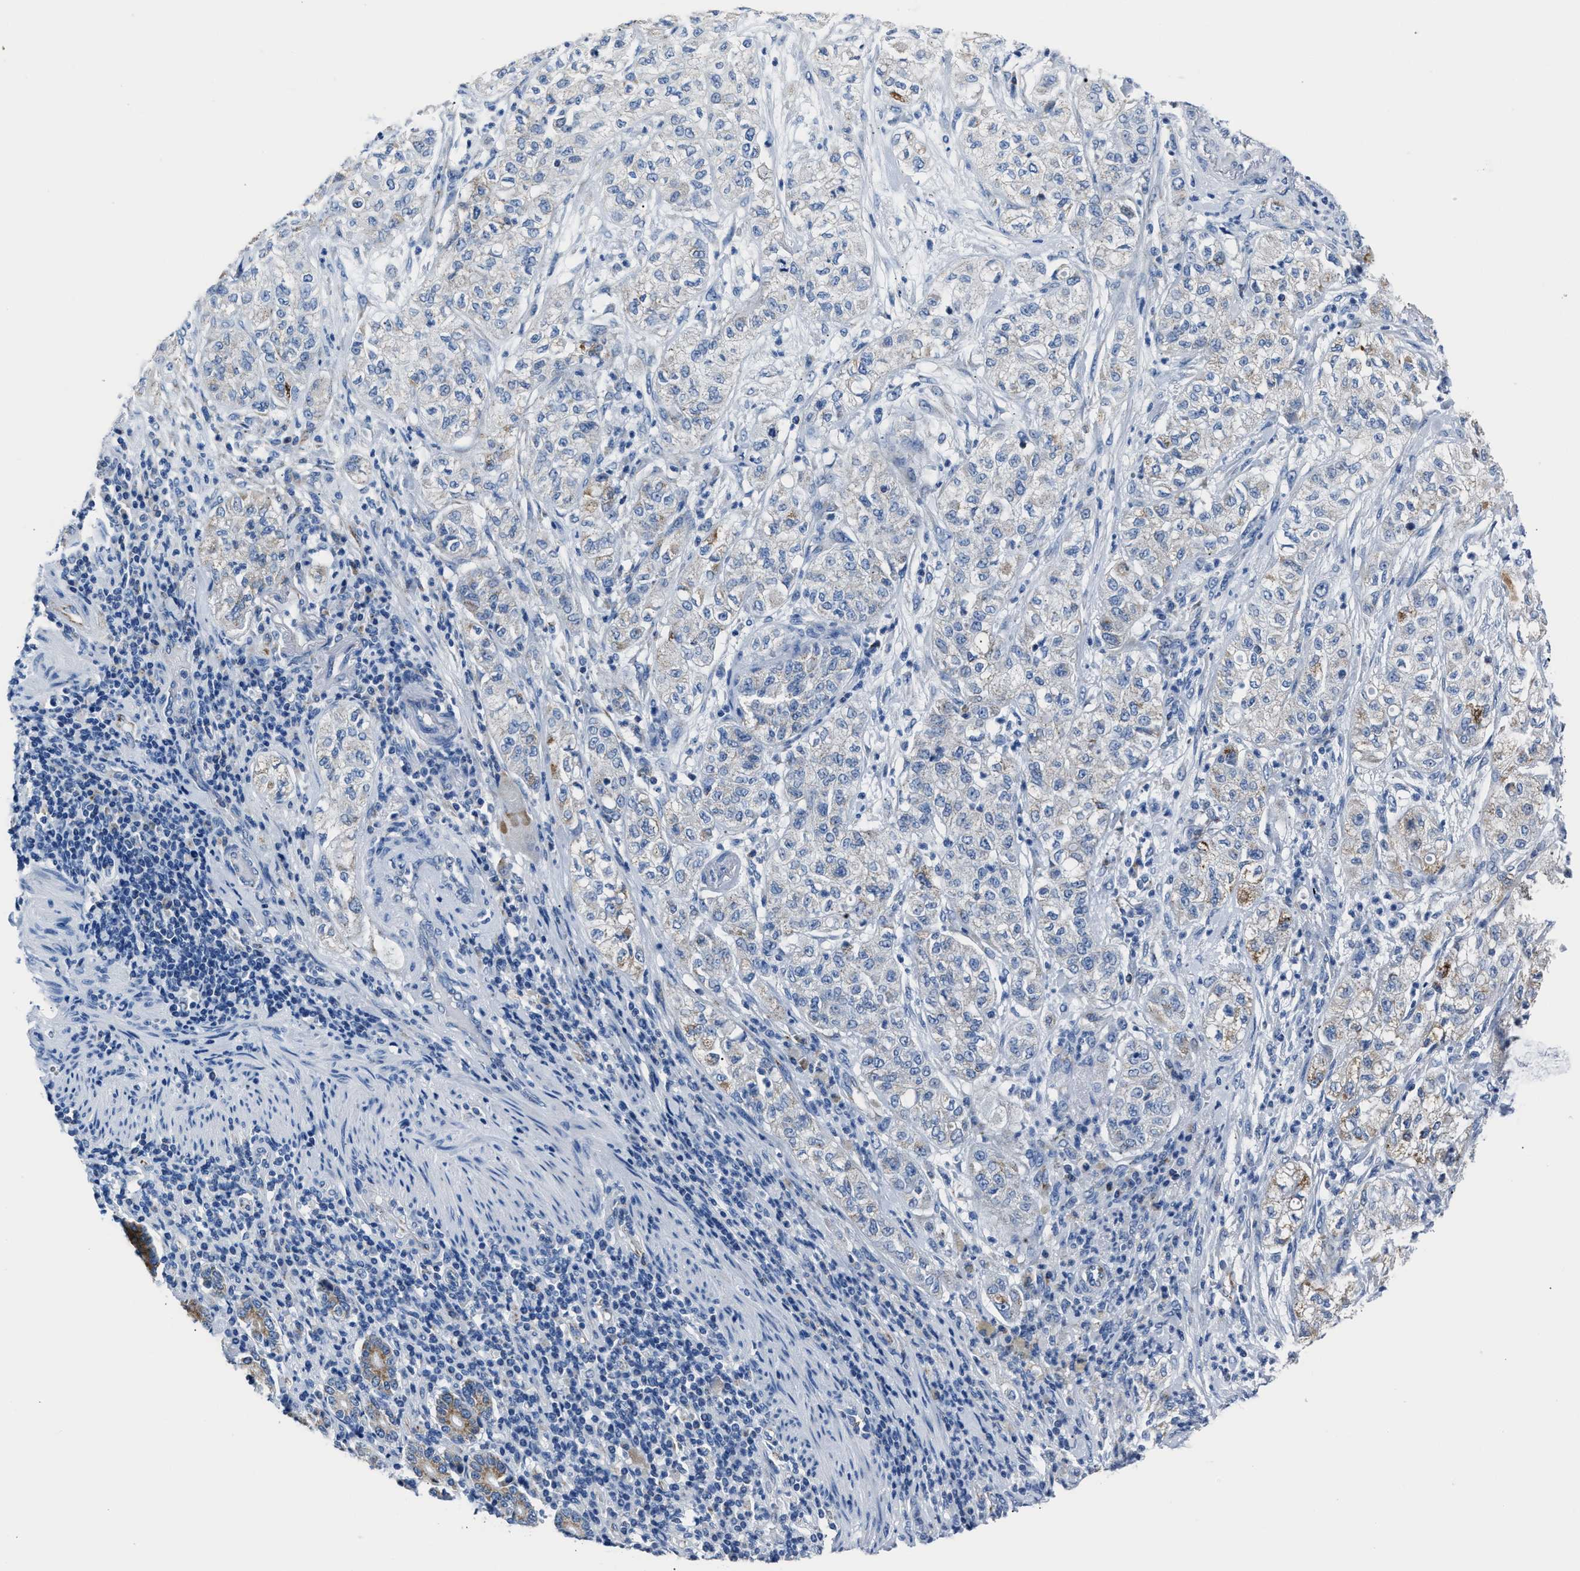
{"staining": {"intensity": "weak", "quantity": "<25%", "location": "cytoplasmic/membranous"}, "tissue": "pancreatic cancer", "cell_type": "Tumor cells", "image_type": "cancer", "snomed": [{"axis": "morphology", "description": "Adenocarcinoma, NOS"}, {"axis": "topography", "description": "Pancreas"}], "caption": "A histopathology image of human pancreatic adenocarcinoma is negative for staining in tumor cells. Nuclei are stained in blue.", "gene": "AMACR", "patient": {"sex": "female", "age": 78}}